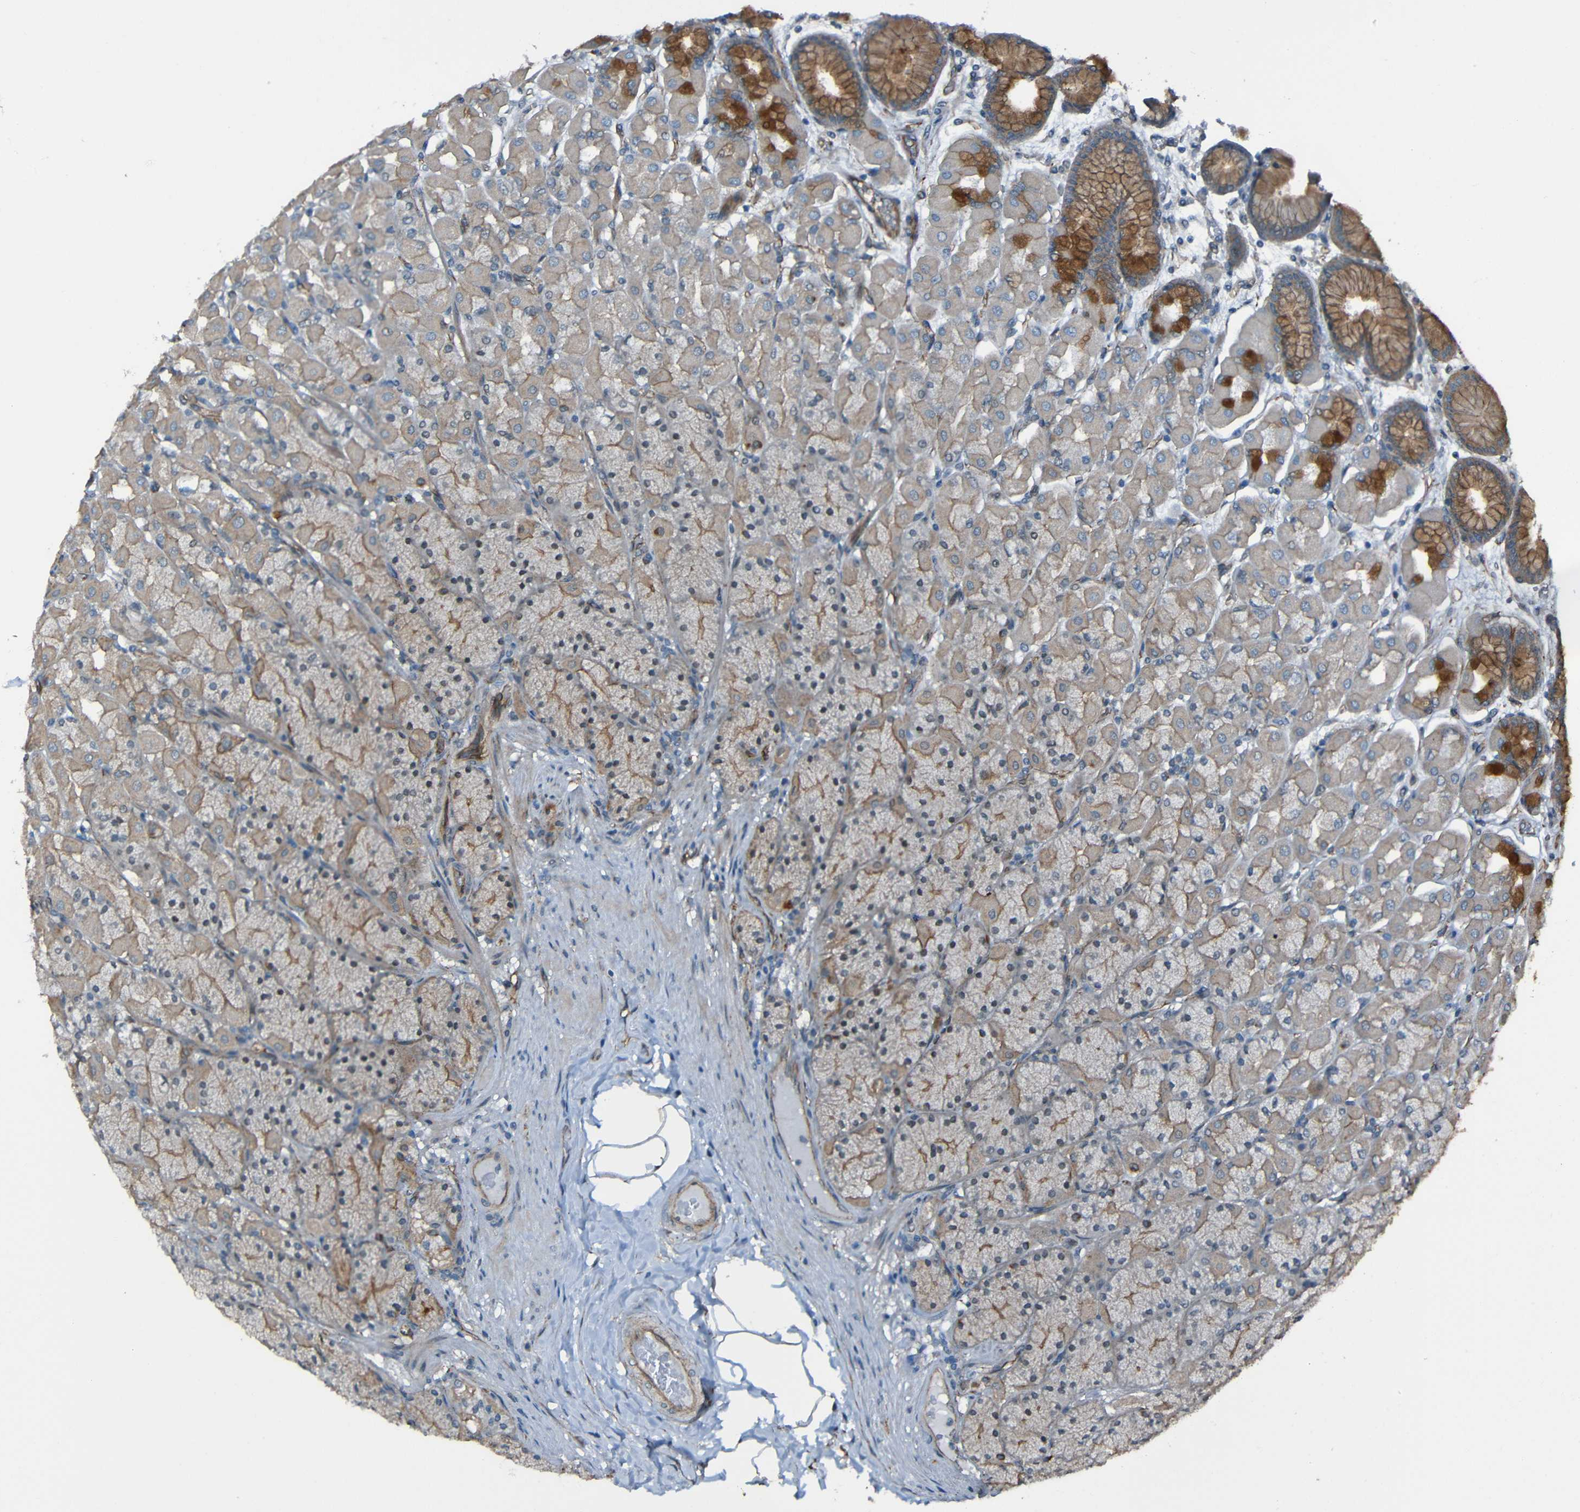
{"staining": {"intensity": "moderate", "quantity": "25%-75%", "location": "cytoplasmic/membranous"}, "tissue": "stomach", "cell_type": "Glandular cells", "image_type": "normal", "snomed": [{"axis": "morphology", "description": "Normal tissue, NOS"}, {"axis": "topography", "description": "Stomach, upper"}], "caption": "Brown immunohistochemical staining in benign human stomach exhibits moderate cytoplasmic/membranous positivity in about 25%-75% of glandular cells. Nuclei are stained in blue.", "gene": "LGR5", "patient": {"sex": "female", "age": 56}}